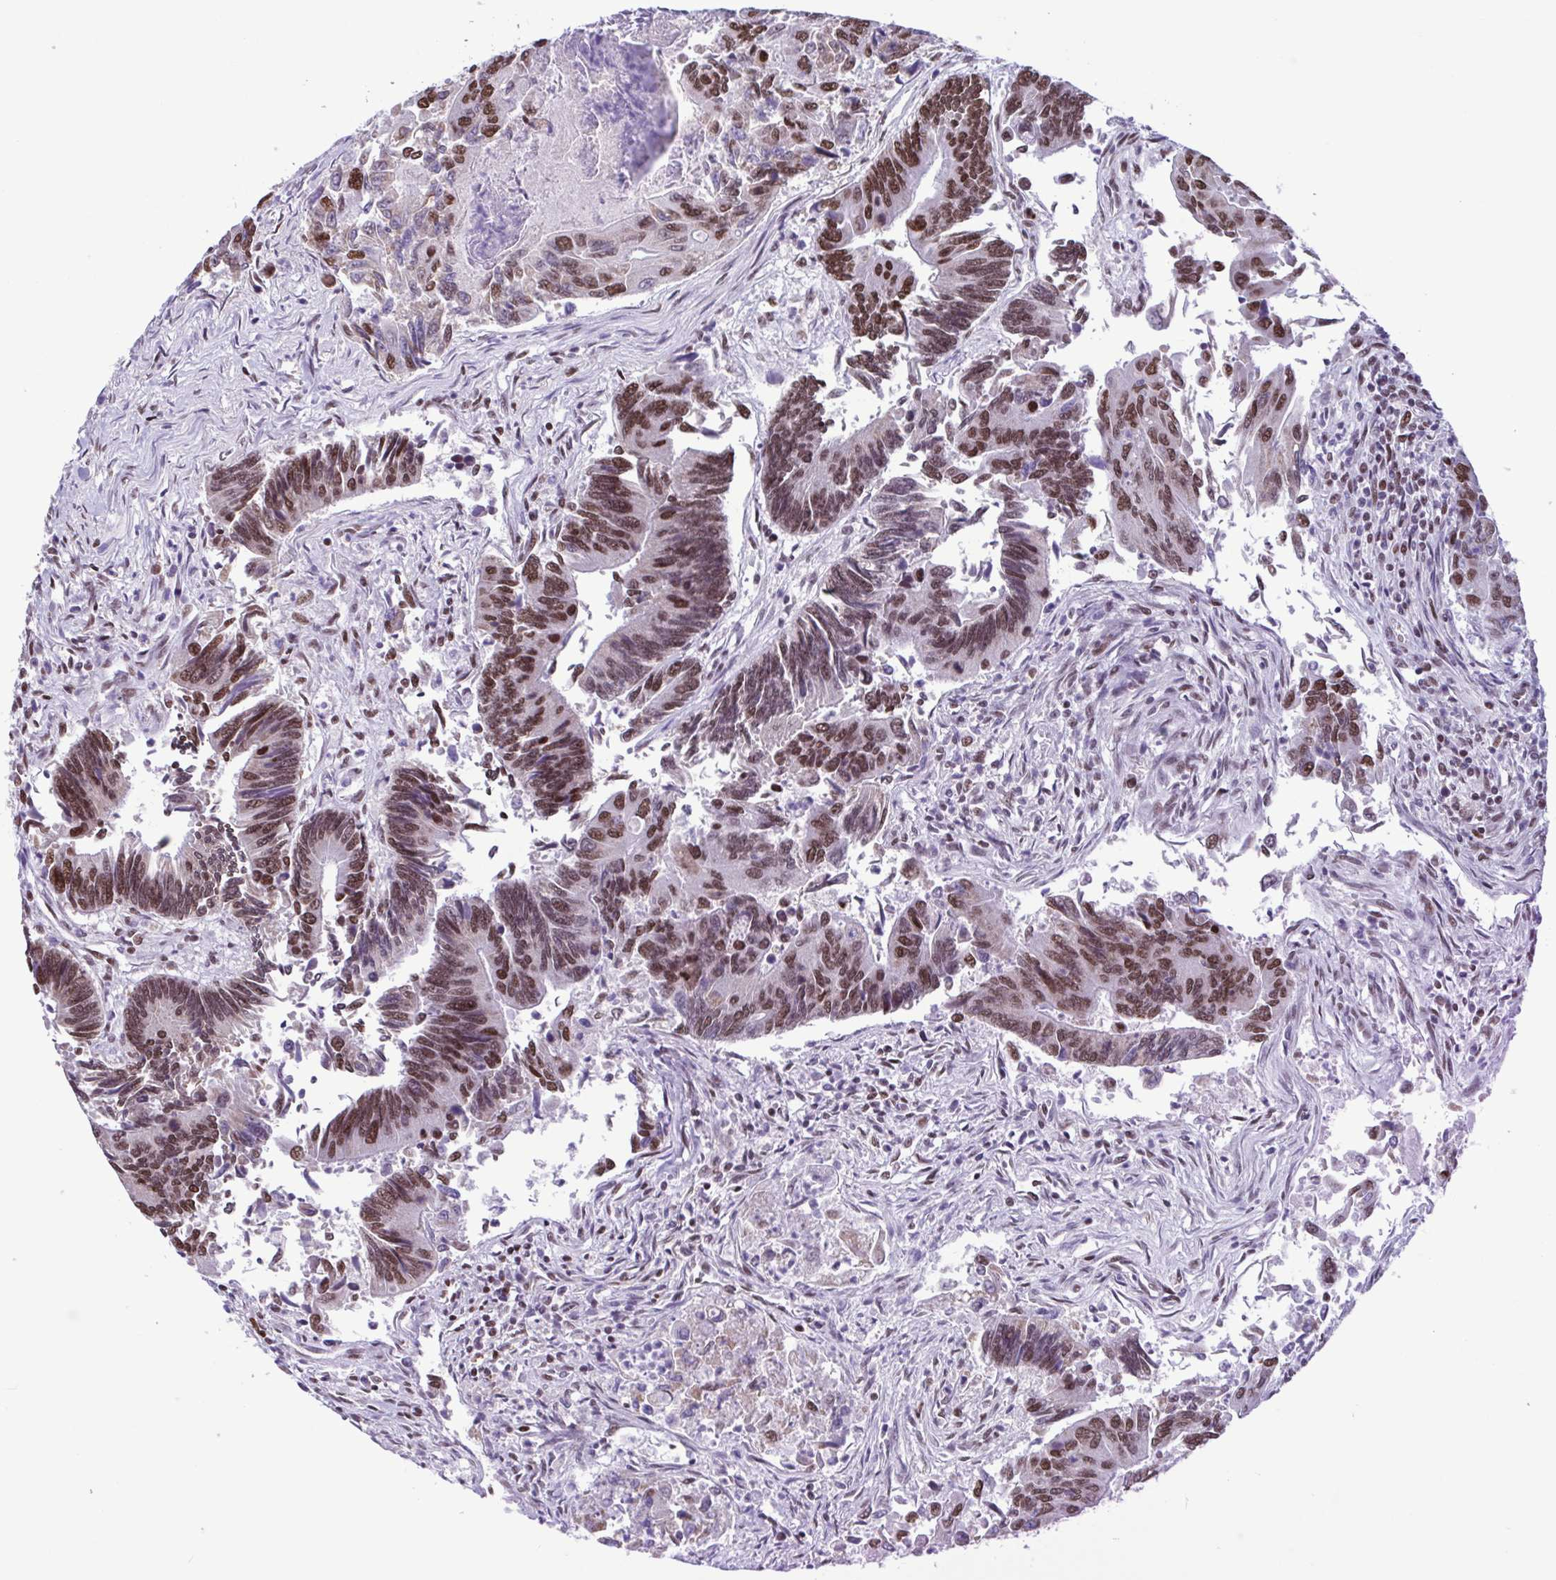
{"staining": {"intensity": "moderate", "quantity": ">75%", "location": "nuclear"}, "tissue": "colorectal cancer", "cell_type": "Tumor cells", "image_type": "cancer", "snomed": [{"axis": "morphology", "description": "Adenocarcinoma, NOS"}, {"axis": "topography", "description": "Colon"}], "caption": "Immunohistochemistry image of human colorectal cancer (adenocarcinoma) stained for a protein (brown), which reveals medium levels of moderate nuclear expression in approximately >75% of tumor cells.", "gene": "TIMM21", "patient": {"sex": "female", "age": 67}}